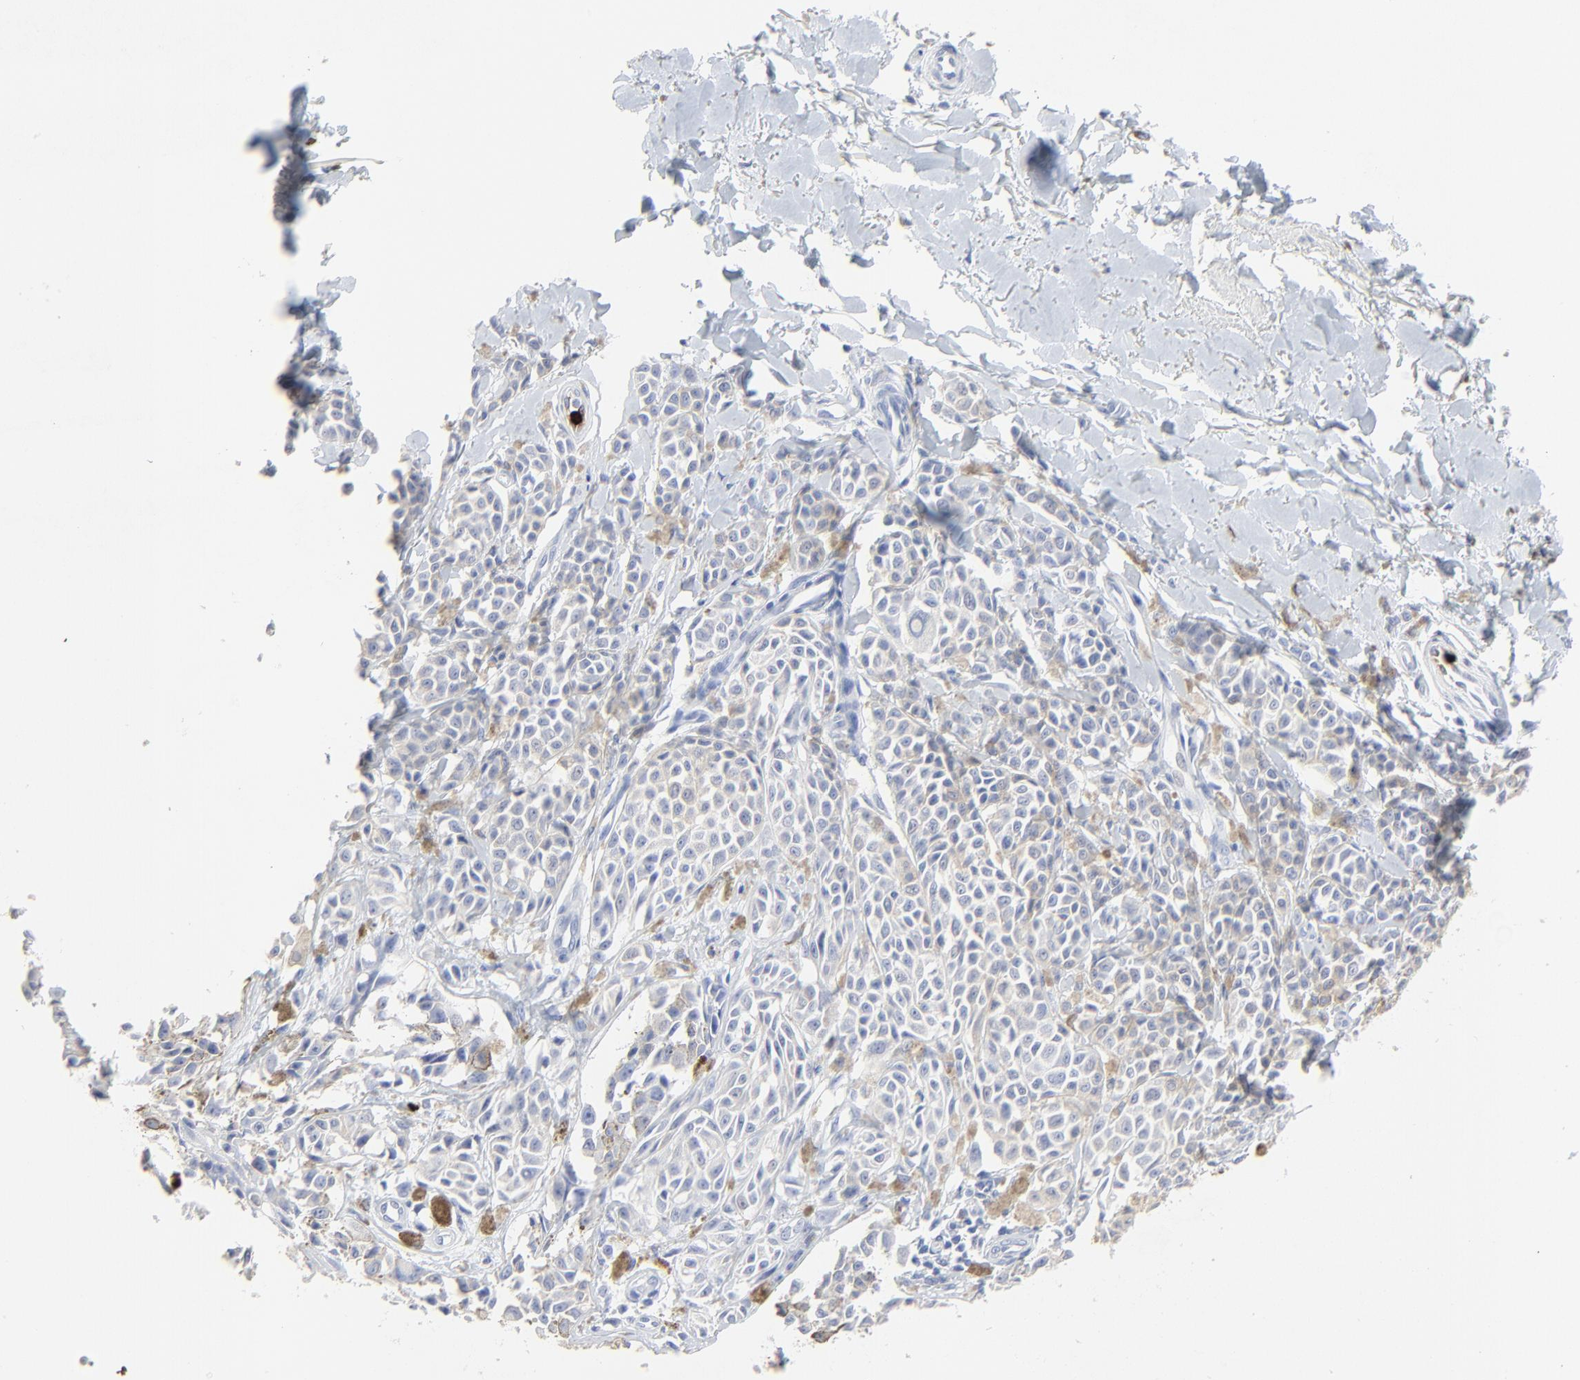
{"staining": {"intensity": "weak", "quantity": "<25%", "location": "cytoplasmic/membranous"}, "tissue": "melanoma", "cell_type": "Tumor cells", "image_type": "cancer", "snomed": [{"axis": "morphology", "description": "Malignant melanoma, NOS"}, {"axis": "topography", "description": "Skin"}], "caption": "DAB immunohistochemical staining of melanoma displays no significant expression in tumor cells. Brightfield microscopy of IHC stained with DAB (3,3'-diaminobenzidine) (brown) and hematoxylin (blue), captured at high magnification.", "gene": "LCN2", "patient": {"sex": "female", "age": 38}}